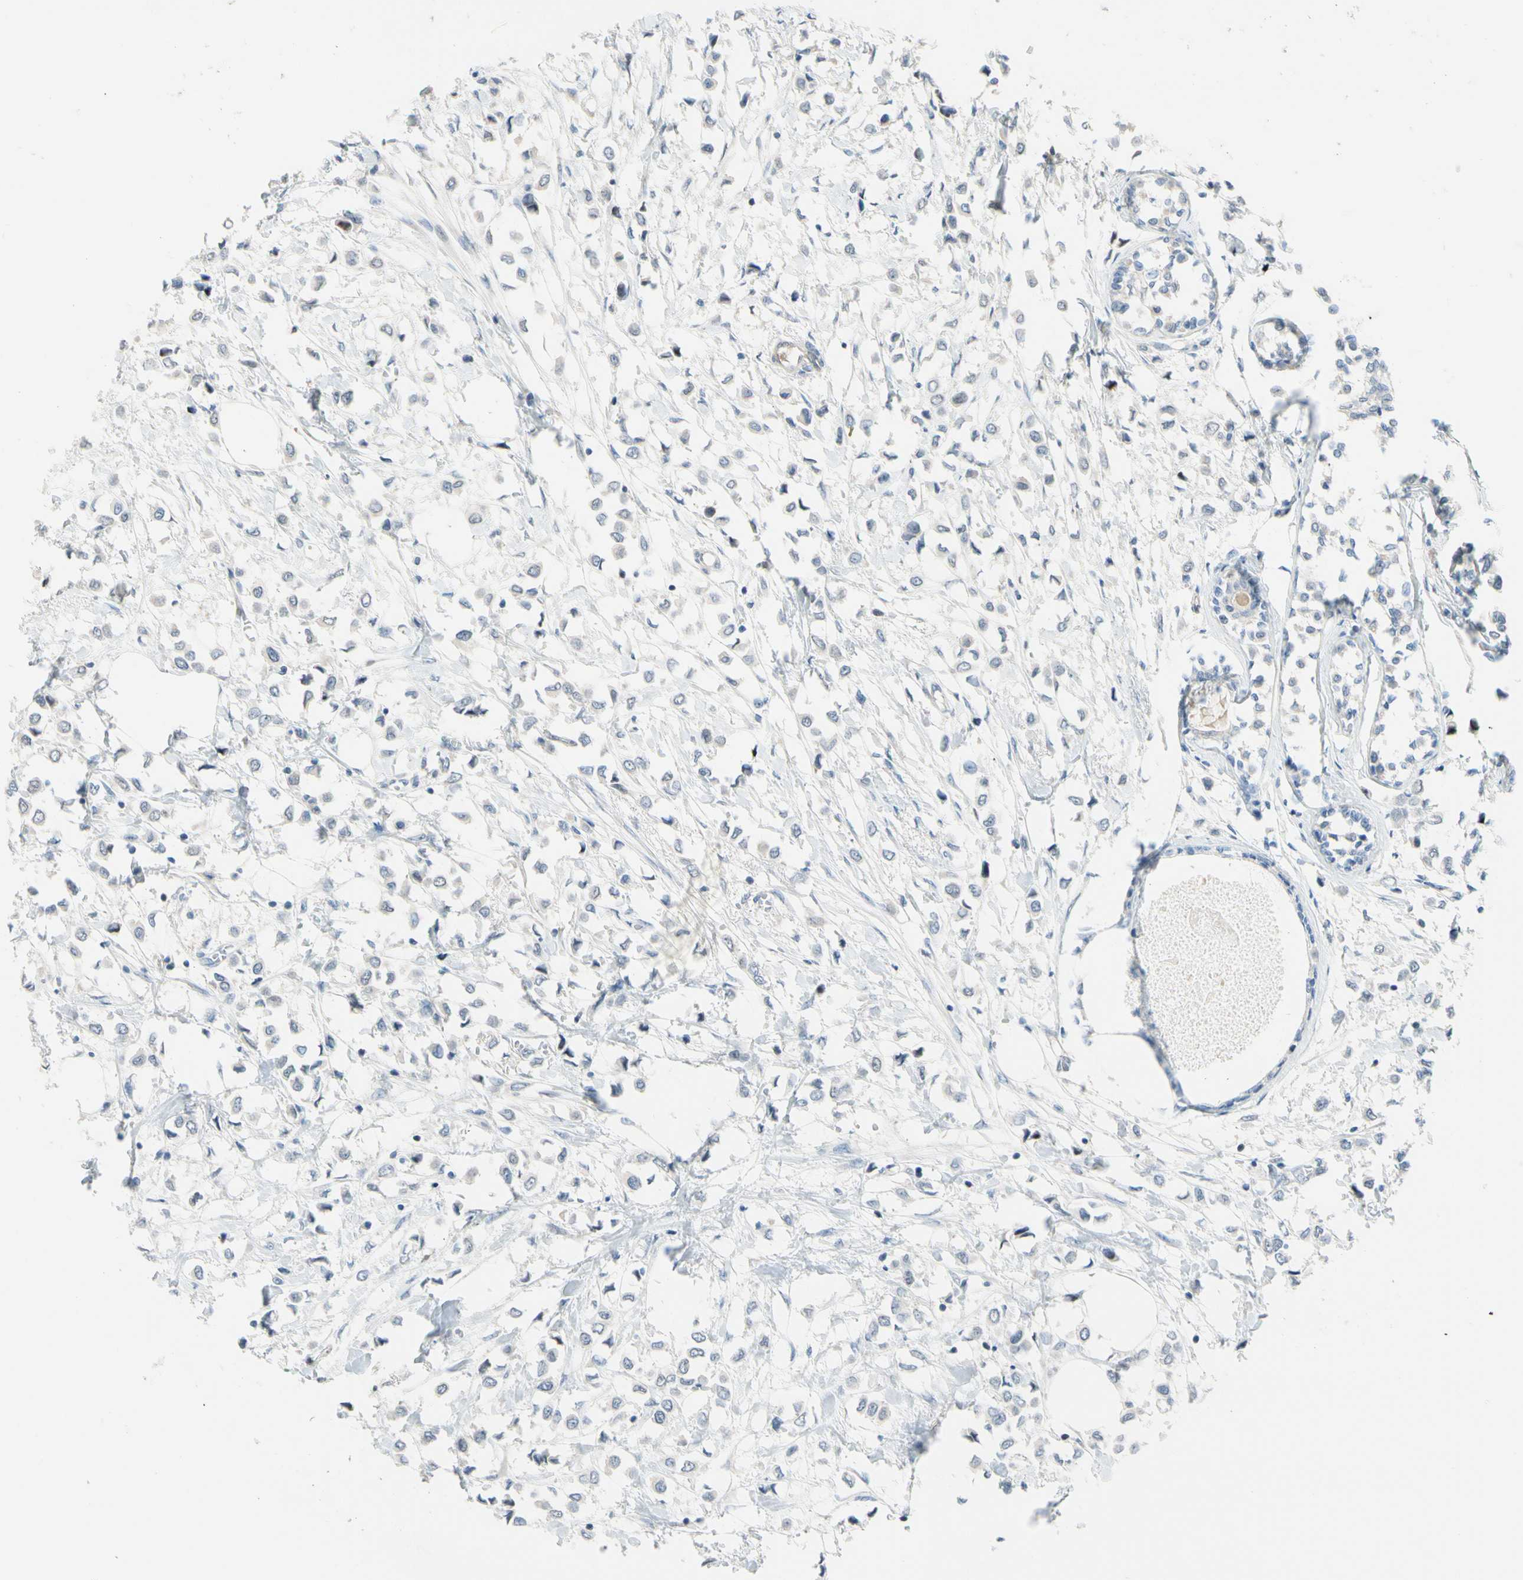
{"staining": {"intensity": "negative", "quantity": "none", "location": "none"}, "tissue": "breast cancer", "cell_type": "Tumor cells", "image_type": "cancer", "snomed": [{"axis": "morphology", "description": "Lobular carcinoma"}, {"axis": "topography", "description": "Breast"}], "caption": "A photomicrograph of breast cancer (lobular carcinoma) stained for a protein displays no brown staining in tumor cells.", "gene": "CFAP36", "patient": {"sex": "female", "age": 51}}